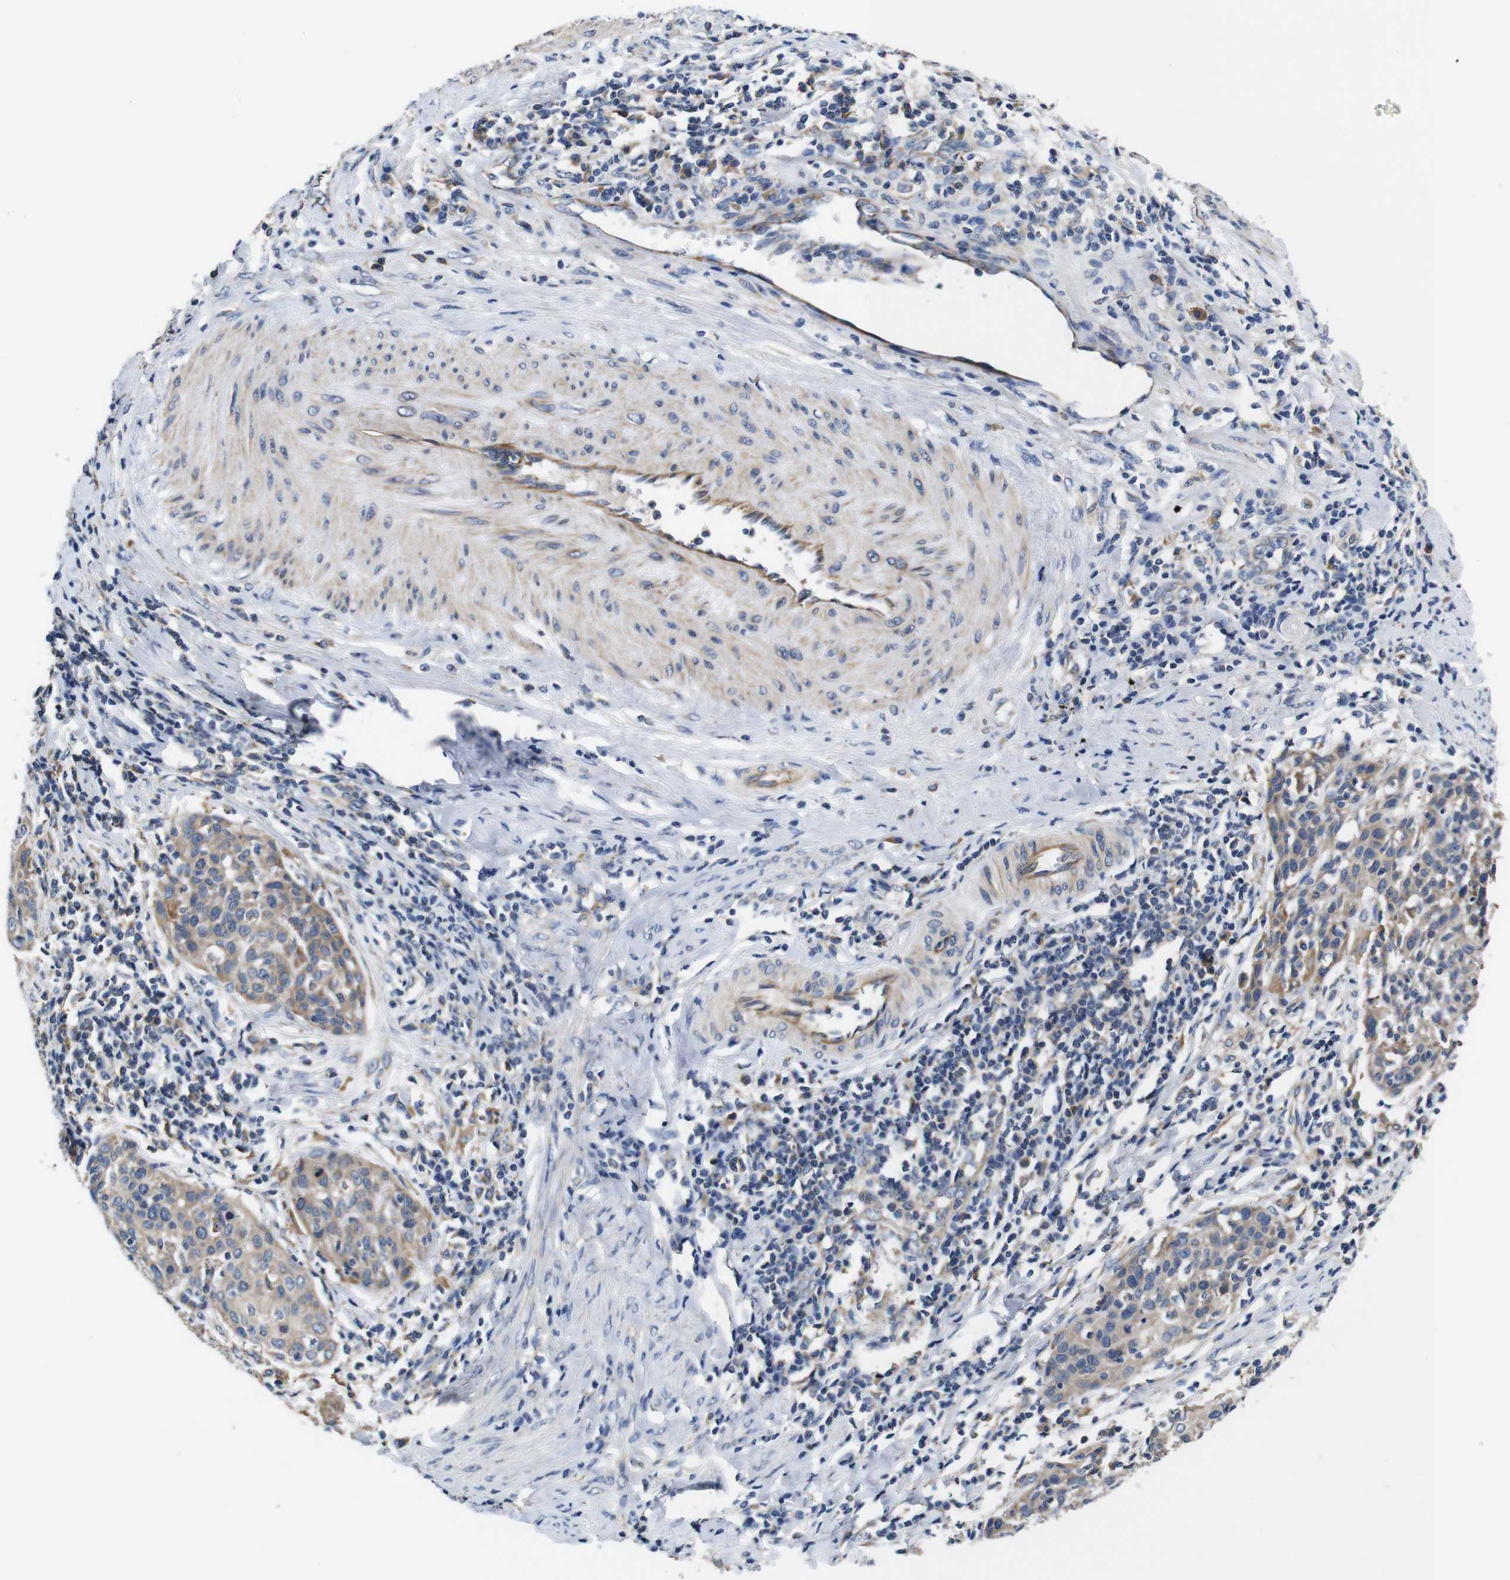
{"staining": {"intensity": "weak", "quantity": ">75%", "location": "cytoplasmic/membranous"}, "tissue": "cervical cancer", "cell_type": "Tumor cells", "image_type": "cancer", "snomed": [{"axis": "morphology", "description": "Squamous cell carcinoma, NOS"}, {"axis": "topography", "description": "Cervix"}], "caption": "A low amount of weak cytoplasmic/membranous expression is present in about >75% of tumor cells in cervical squamous cell carcinoma tissue. The protein of interest is stained brown, and the nuclei are stained in blue (DAB (3,3'-diaminobenzidine) IHC with brightfield microscopy, high magnification).", "gene": "MARCHF7", "patient": {"sex": "female", "age": 38}}